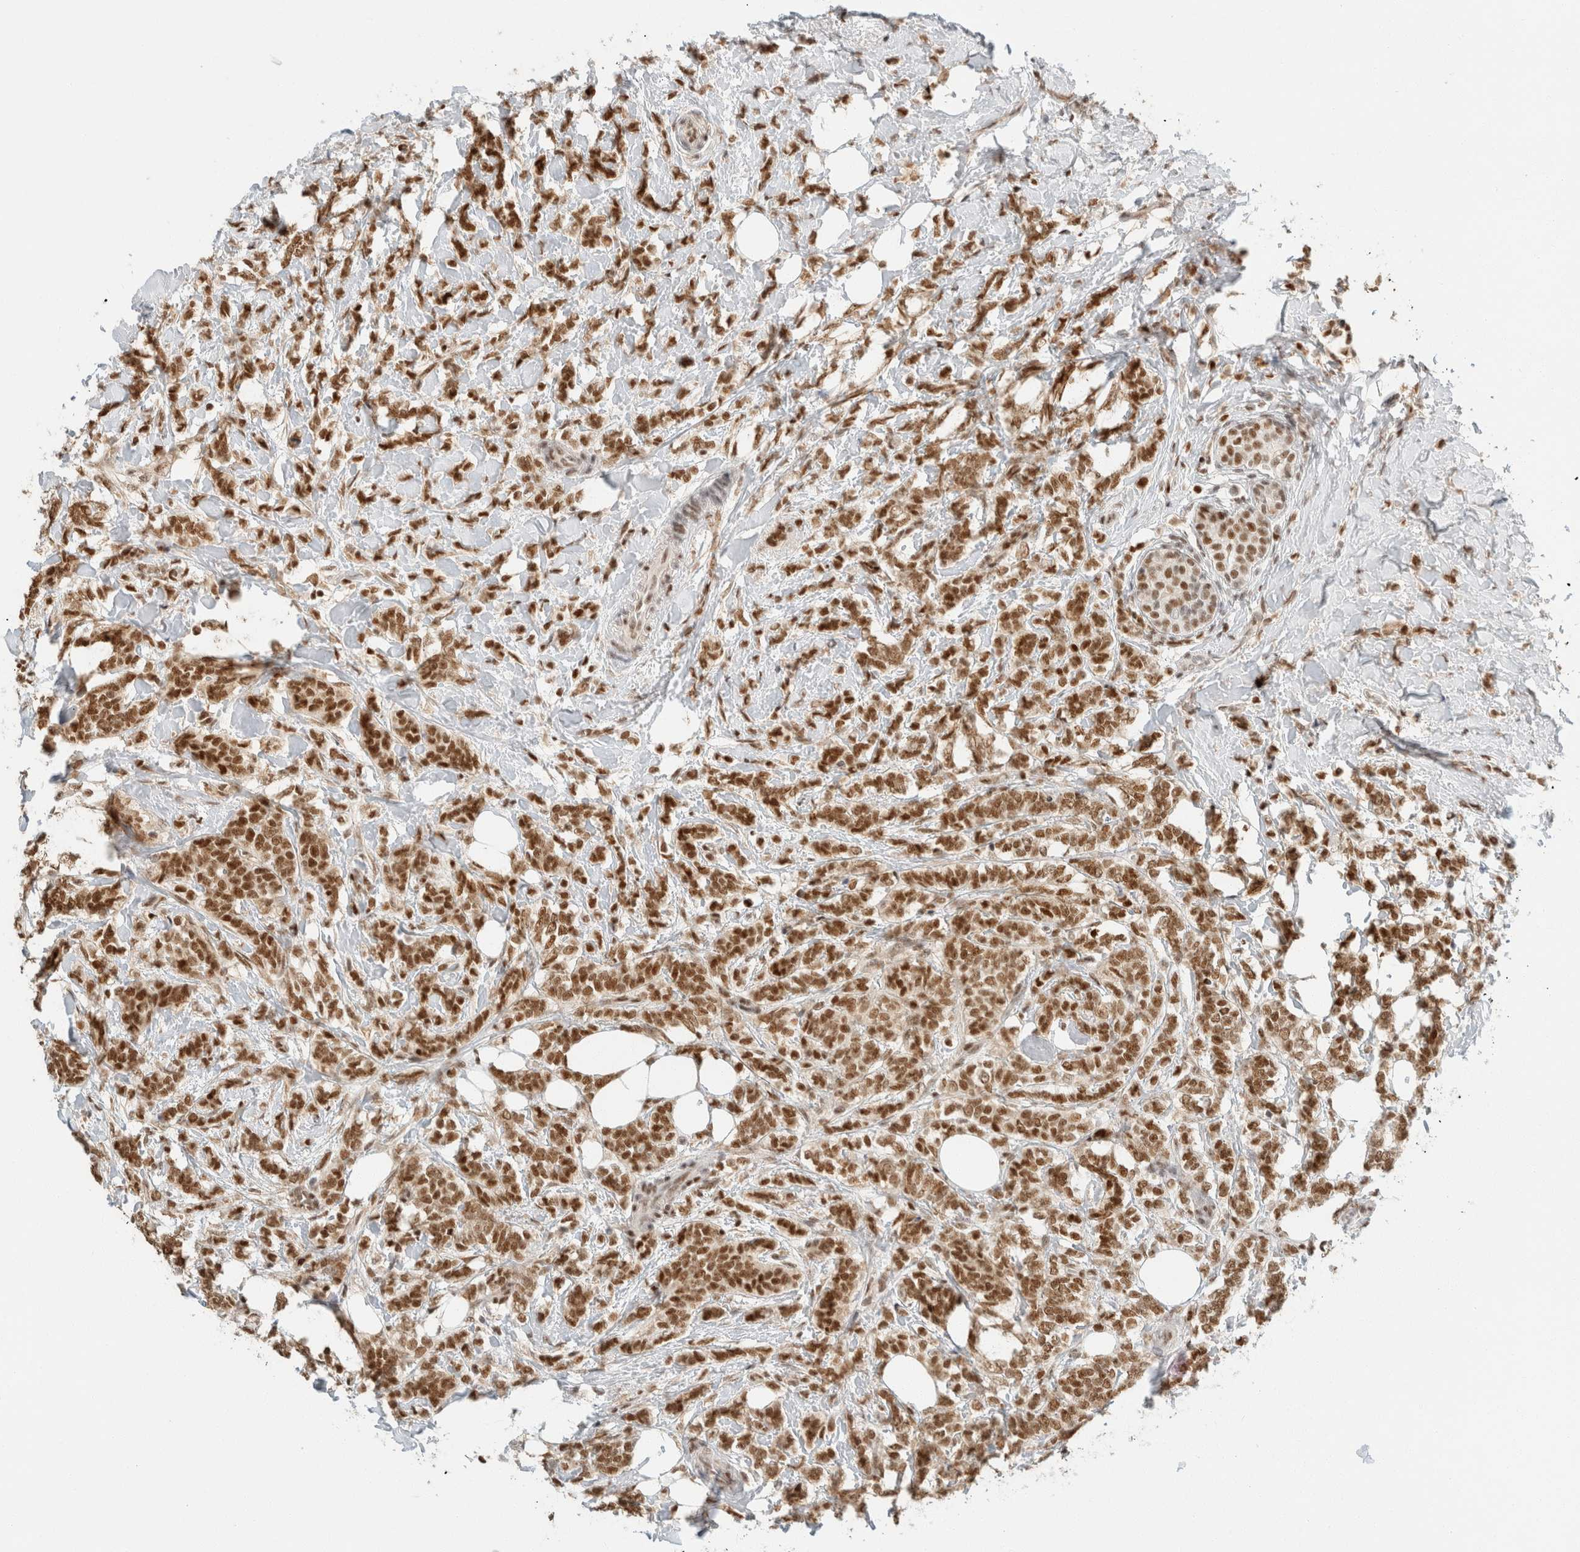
{"staining": {"intensity": "strong", "quantity": ">75%", "location": "nuclear"}, "tissue": "breast cancer", "cell_type": "Tumor cells", "image_type": "cancer", "snomed": [{"axis": "morphology", "description": "Lobular carcinoma"}, {"axis": "topography", "description": "Breast"}], "caption": "Tumor cells show high levels of strong nuclear staining in approximately >75% of cells in breast cancer (lobular carcinoma).", "gene": "ZNF768", "patient": {"sex": "female", "age": 50}}